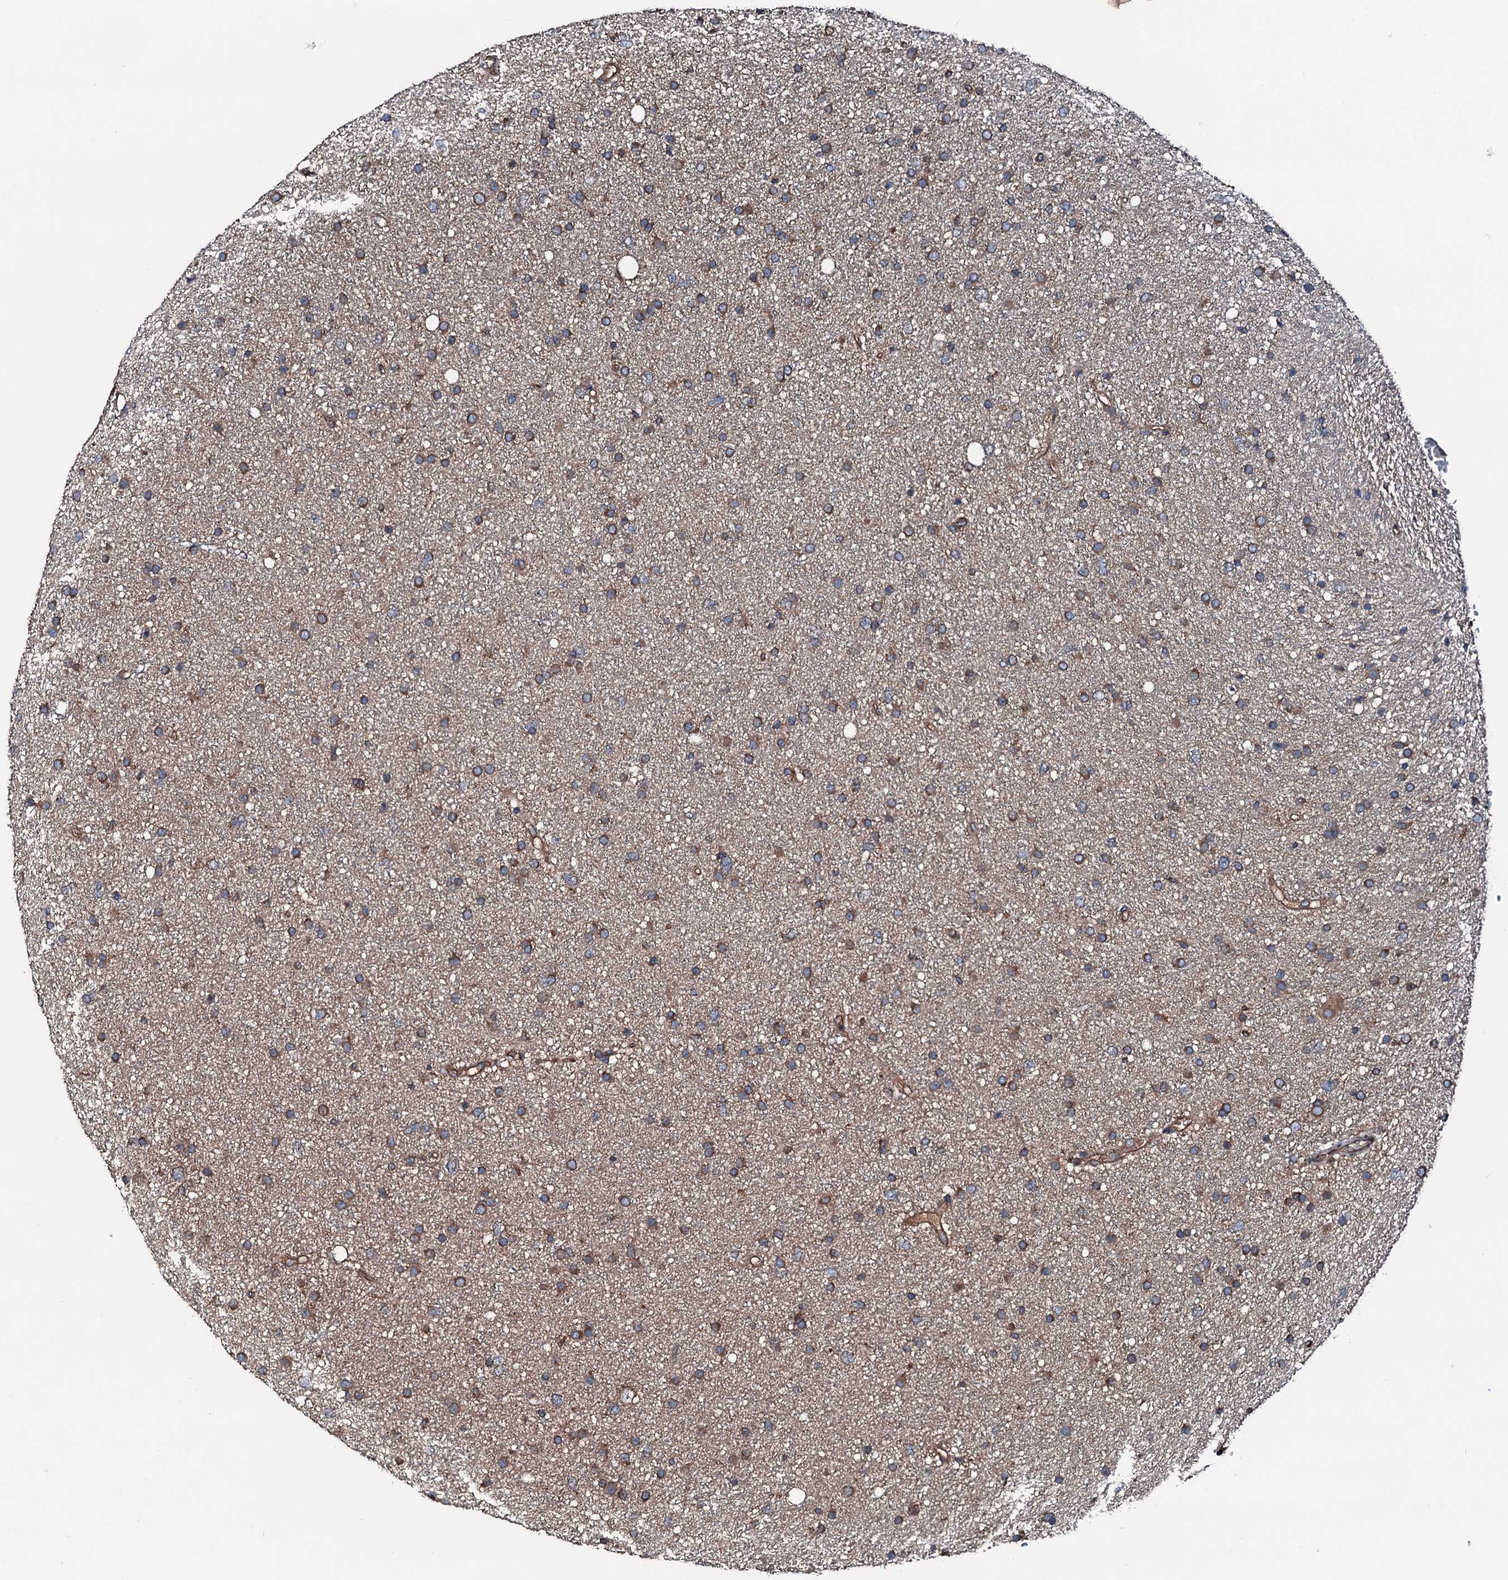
{"staining": {"intensity": "moderate", "quantity": ">75%", "location": "cytoplasmic/membranous"}, "tissue": "glioma", "cell_type": "Tumor cells", "image_type": "cancer", "snomed": [{"axis": "morphology", "description": "Glioma, malignant, Low grade"}, {"axis": "topography", "description": "Cerebral cortex"}], "caption": "Moderate cytoplasmic/membranous protein staining is present in about >75% of tumor cells in glioma.", "gene": "AARS1", "patient": {"sex": "female", "age": 39}}